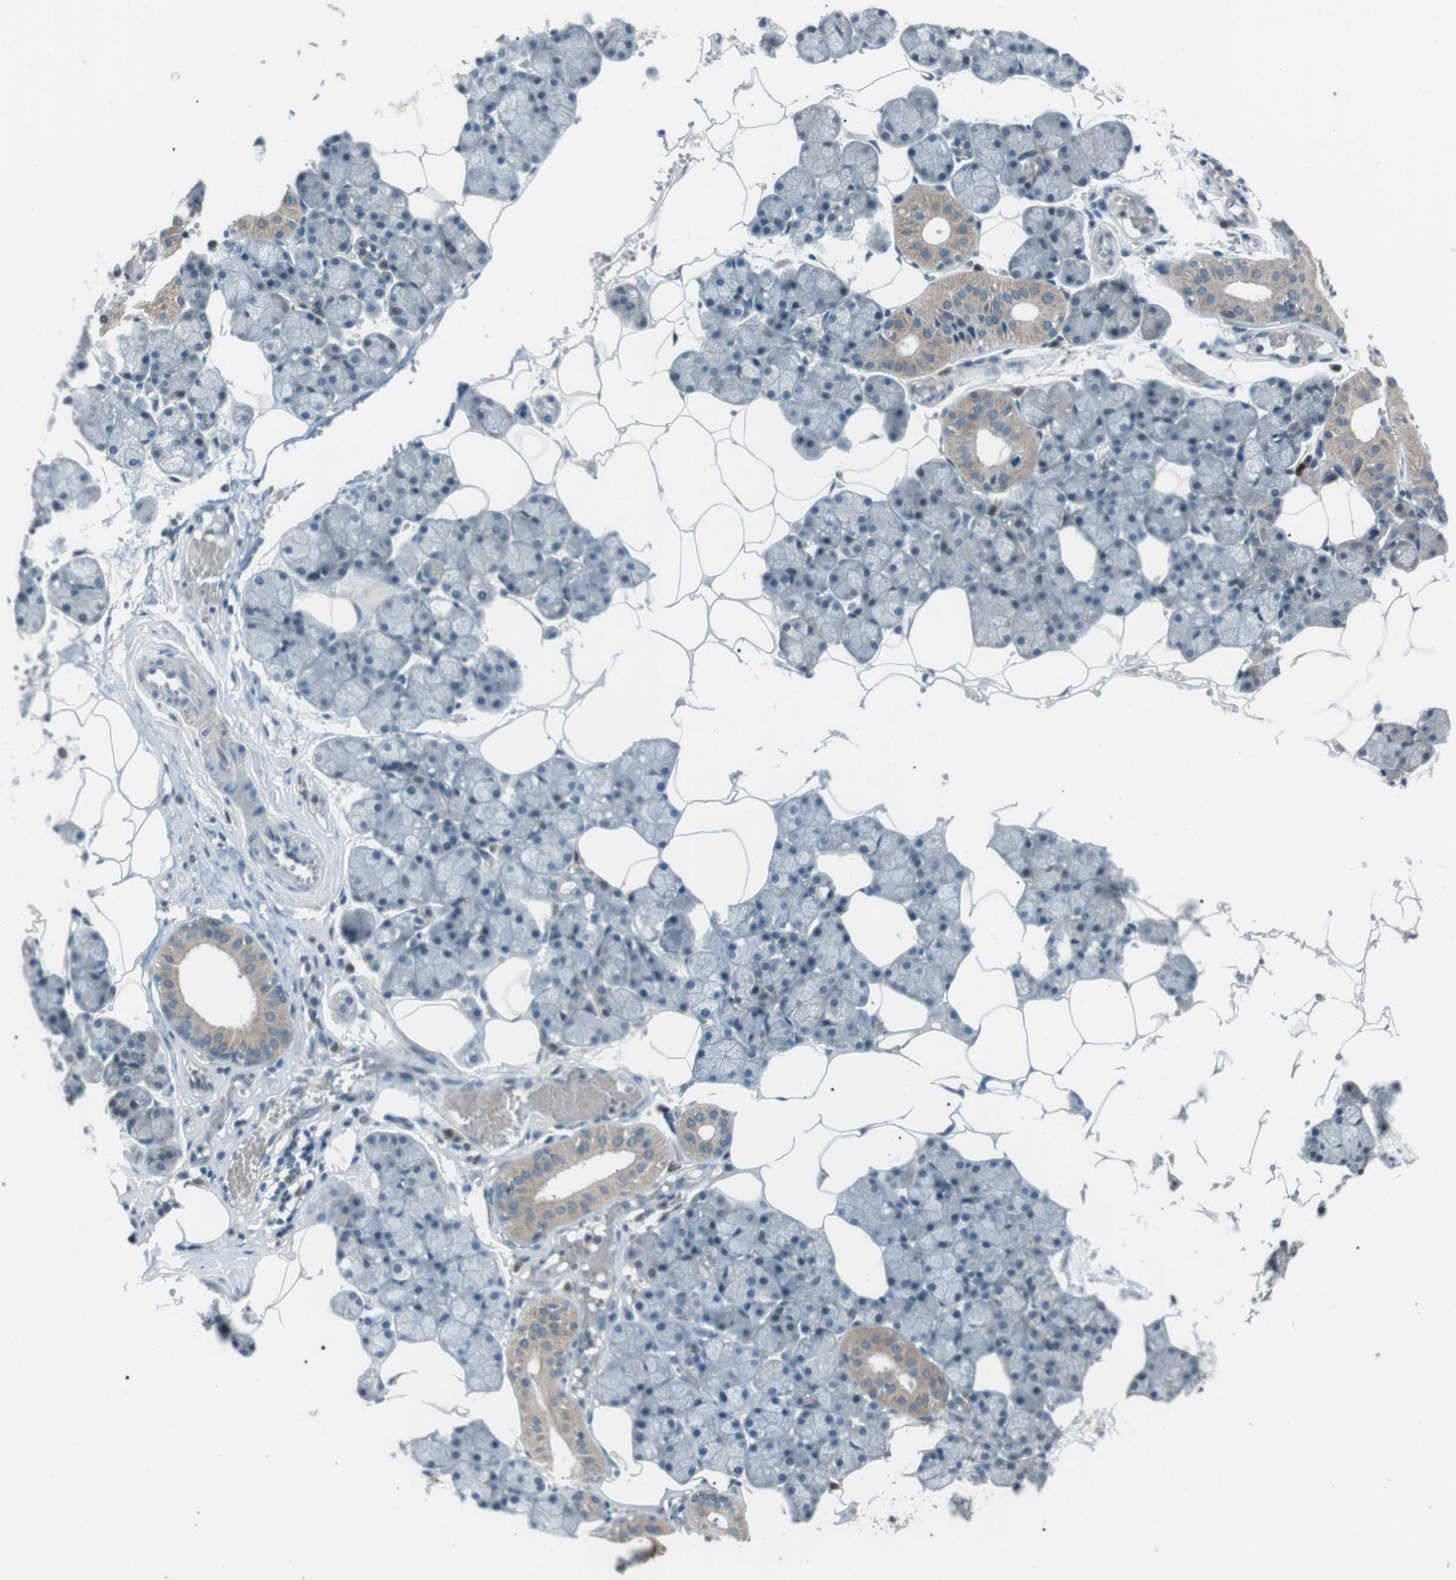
{"staining": {"intensity": "weak", "quantity": "25%-75%", "location": "cytoplasmic/membranous"}, "tissue": "salivary gland", "cell_type": "Glandular cells", "image_type": "normal", "snomed": [{"axis": "morphology", "description": "Normal tissue, NOS"}, {"axis": "topography", "description": "Salivary gland"}], "caption": "DAB (3,3'-diaminobenzidine) immunohistochemical staining of benign human salivary gland exhibits weak cytoplasmic/membranous protein positivity in about 25%-75% of glandular cells.", "gene": "LRIG2", "patient": {"sex": "male", "age": 62}}